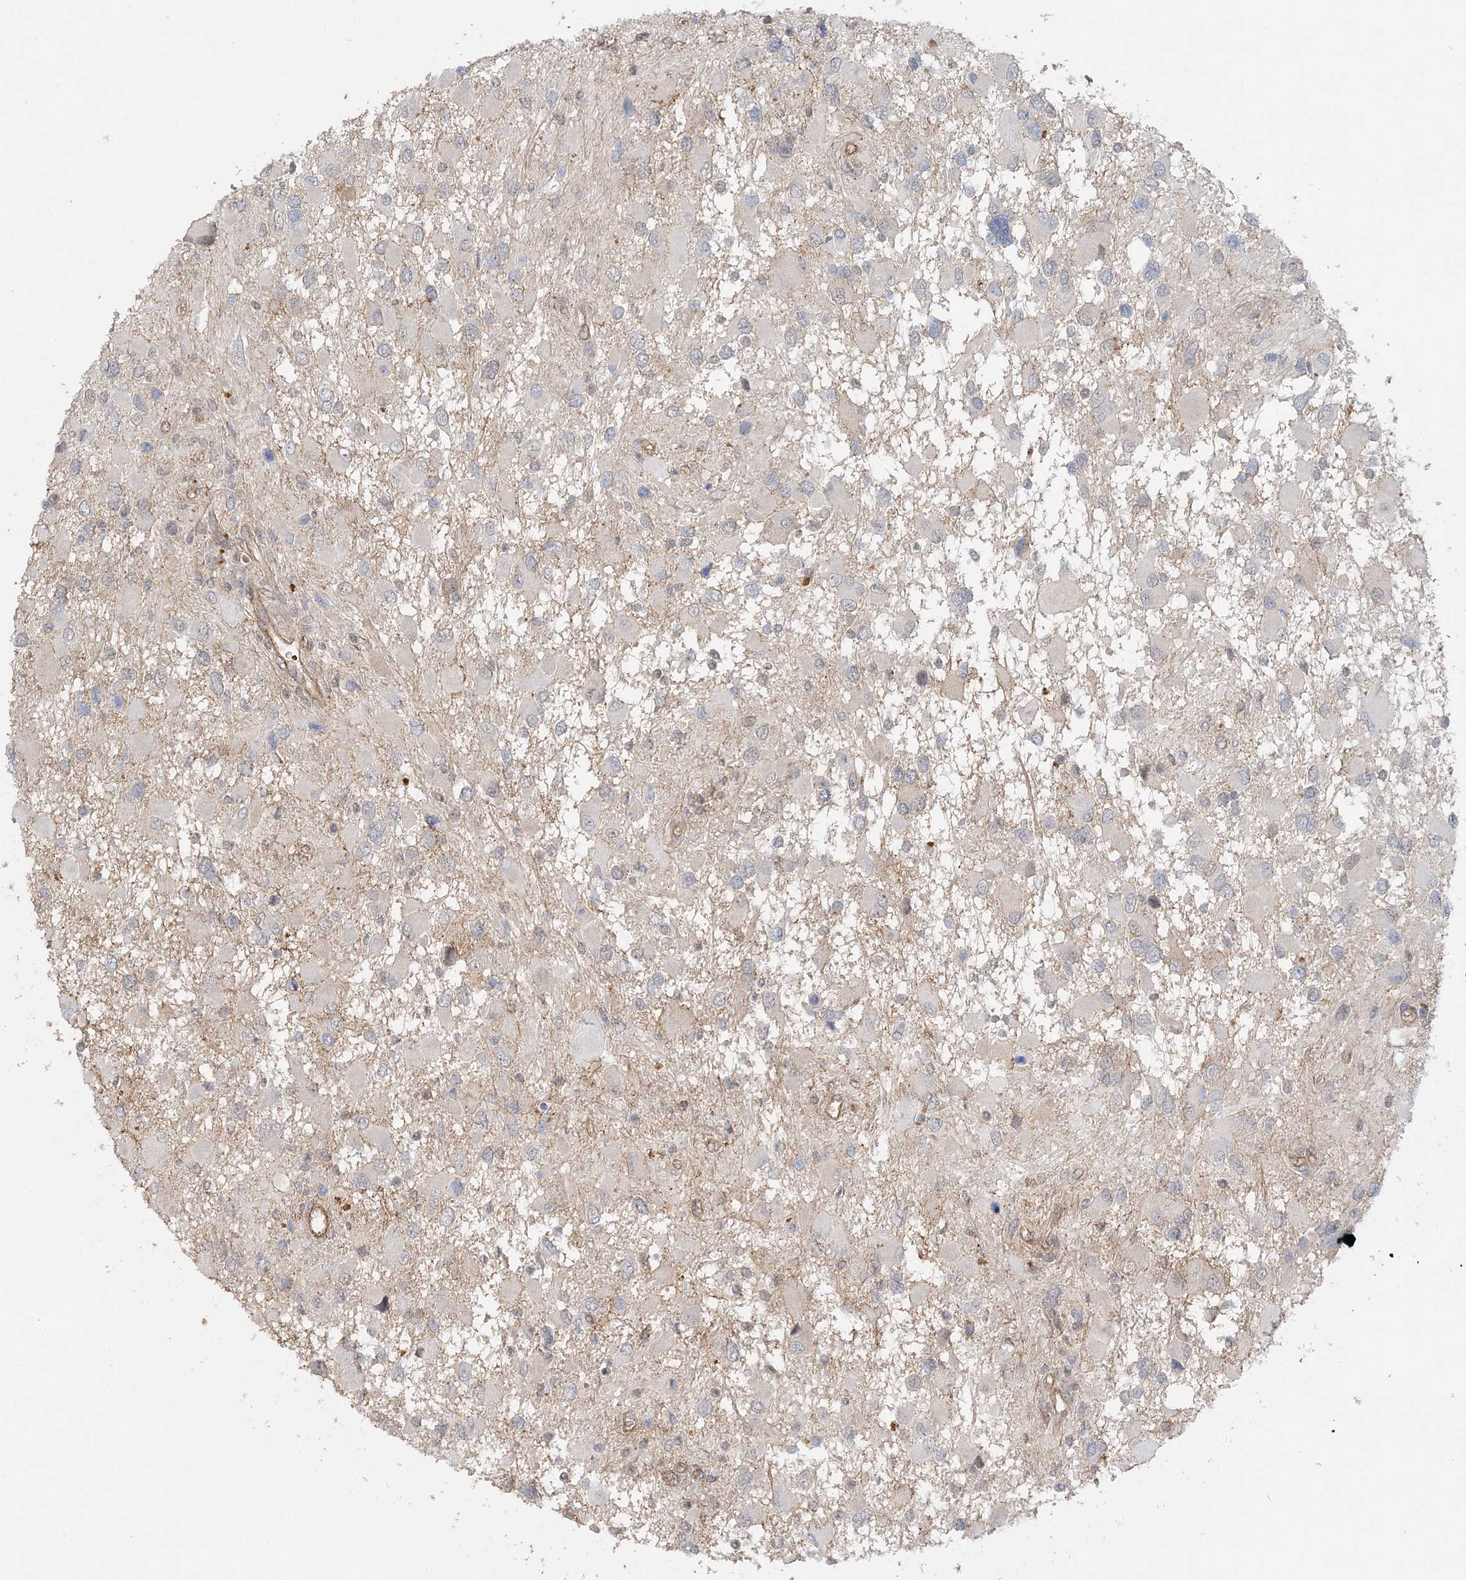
{"staining": {"intensity": "negative", "quantity": "none", "location": "none"}, "tissue": "glioma", "cell_type": "Tumor cells", "image_type": "cancer", "snomed": [{"axis": "morphology", "description": "Glioma, malignant, High grade"}, {"axis": "topography", "description": "Brain"}], "caption": "Immunohistochemistry (IHC) of glioma displays no positivity in tumor cells.", "gene": "MAT2B", "patient": {"sex": "male", "age": 53}}